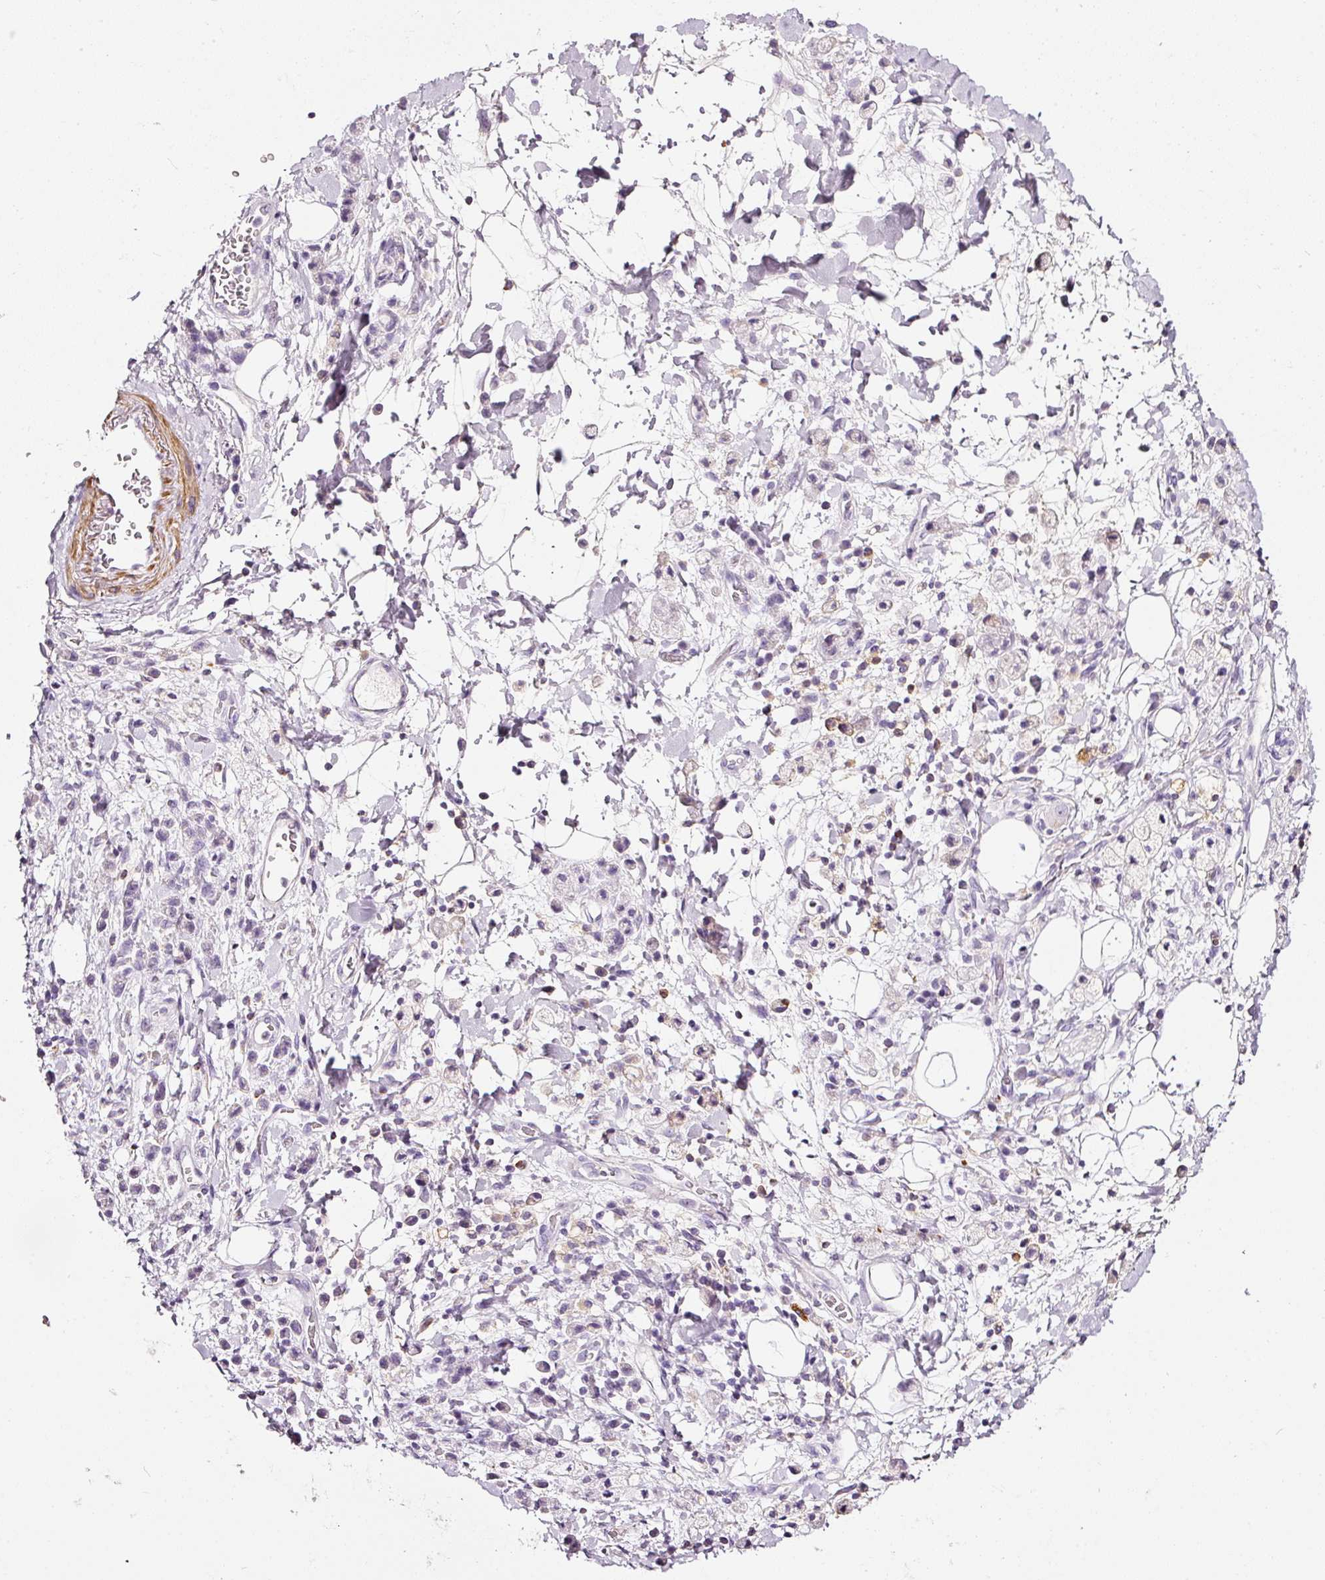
{"staining": {"intensity": "negative", "quantity": "none", "location": "none"}, "tissue": "stomach cancer", "cell_type": "Tumor cells", "image_type": "cancer", "snomed": [{"axis": "morphology", "description": "Adenocarcinoma, NOS"}, {"axis": "topography", "description": "Stomach"}], "caption": "Tumor cells show no significant protein positivity in stomach adenocarcinoma. (DAB immunohistochemistry, high magnification).", "gene": "CYB561A3", "patient": {"sex": "male", "age": 77}}